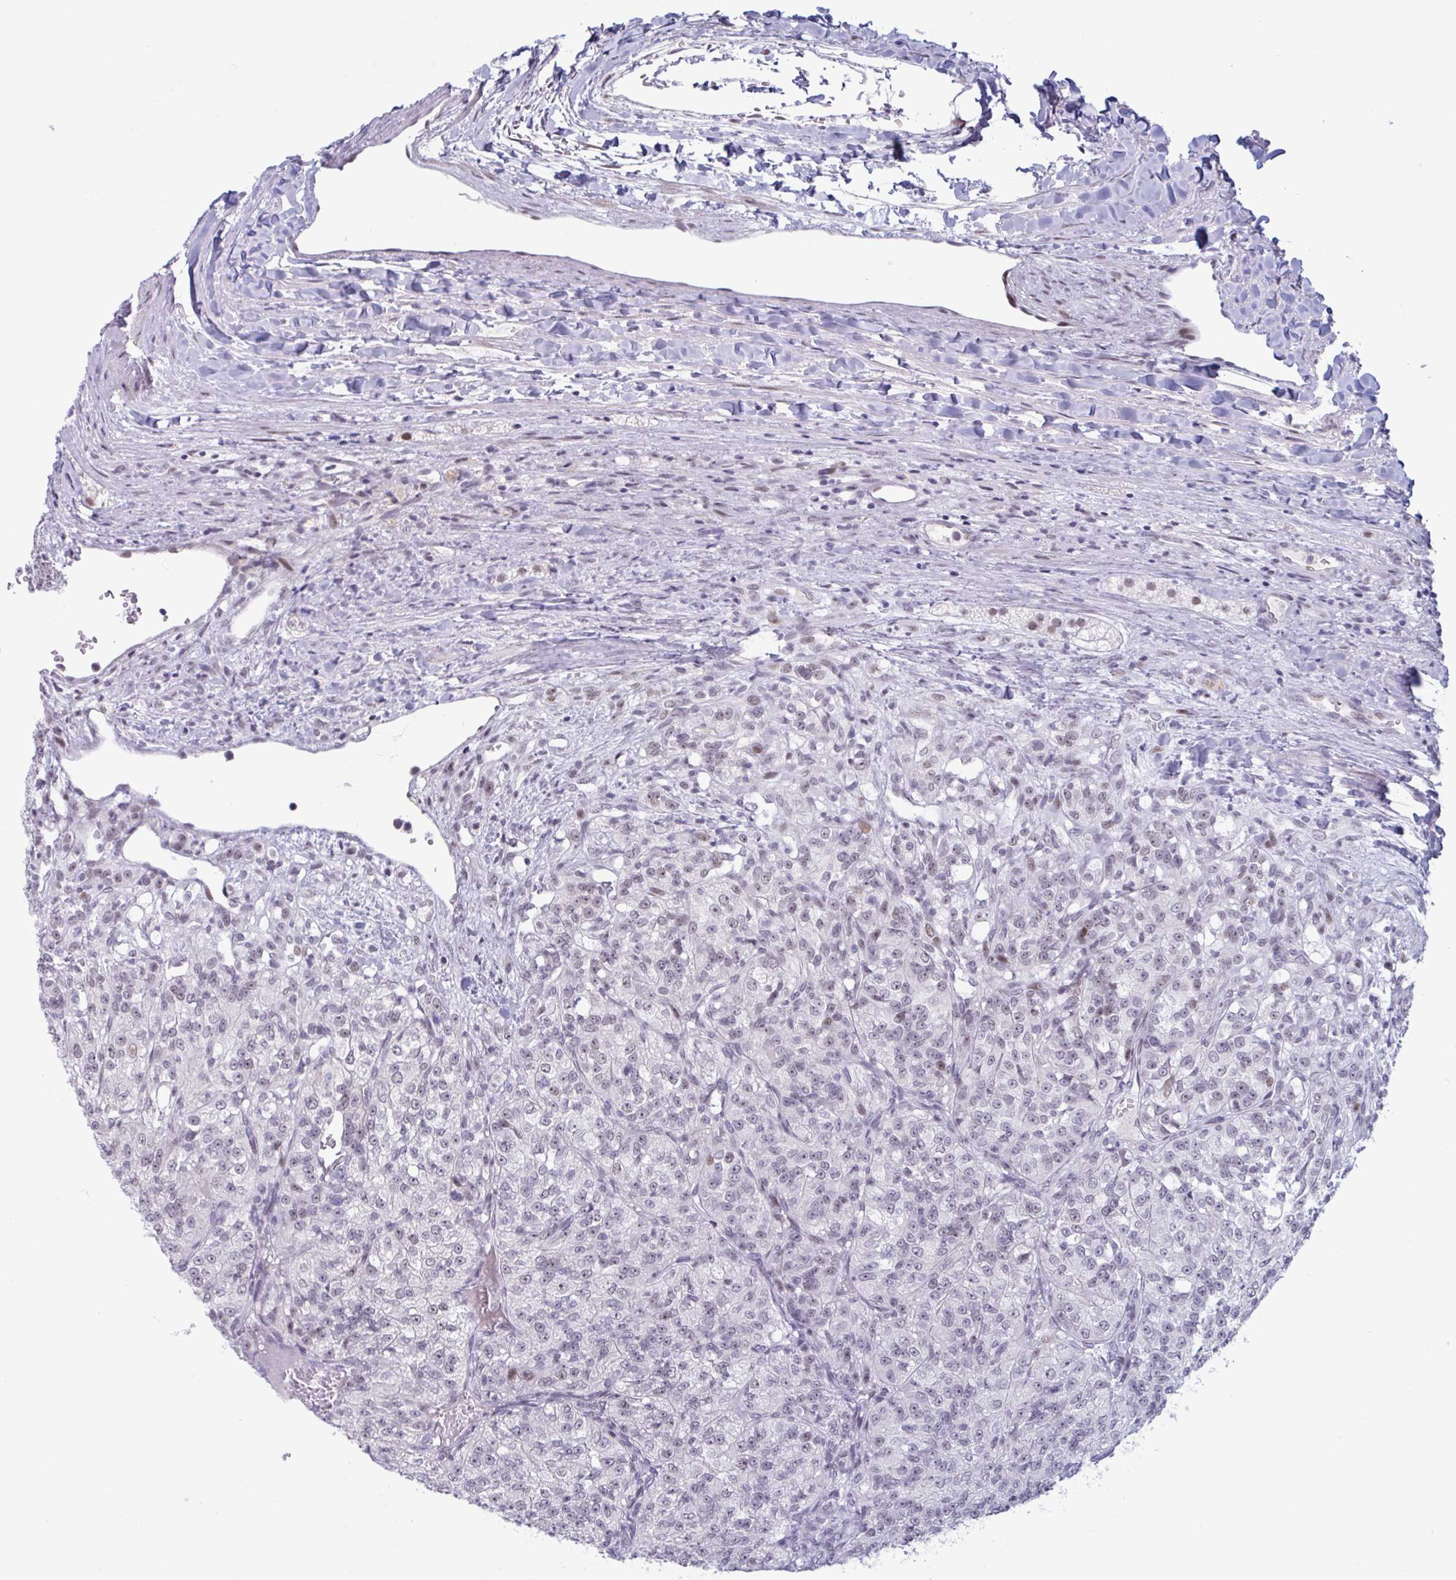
{"staining": {"intensity": "weak", "quantity": "25%-75%", "location": "nuclear"}, "tissue": "renal cancer", "cell_type": "Tumor cells", "image_type": "cancer", "snomed": [{"axis": "morphology", "description": "Adenocarcinoma, NOS"}, {"axis": "topography", "description": "Kidney"}], "caption": "Human renal cancer (adenocarcinoma) stained with a protein marker reveals weak staining in tumor cells.", "gene": "HSD17B6", "patient": {"sex": "female", "age": 63}}